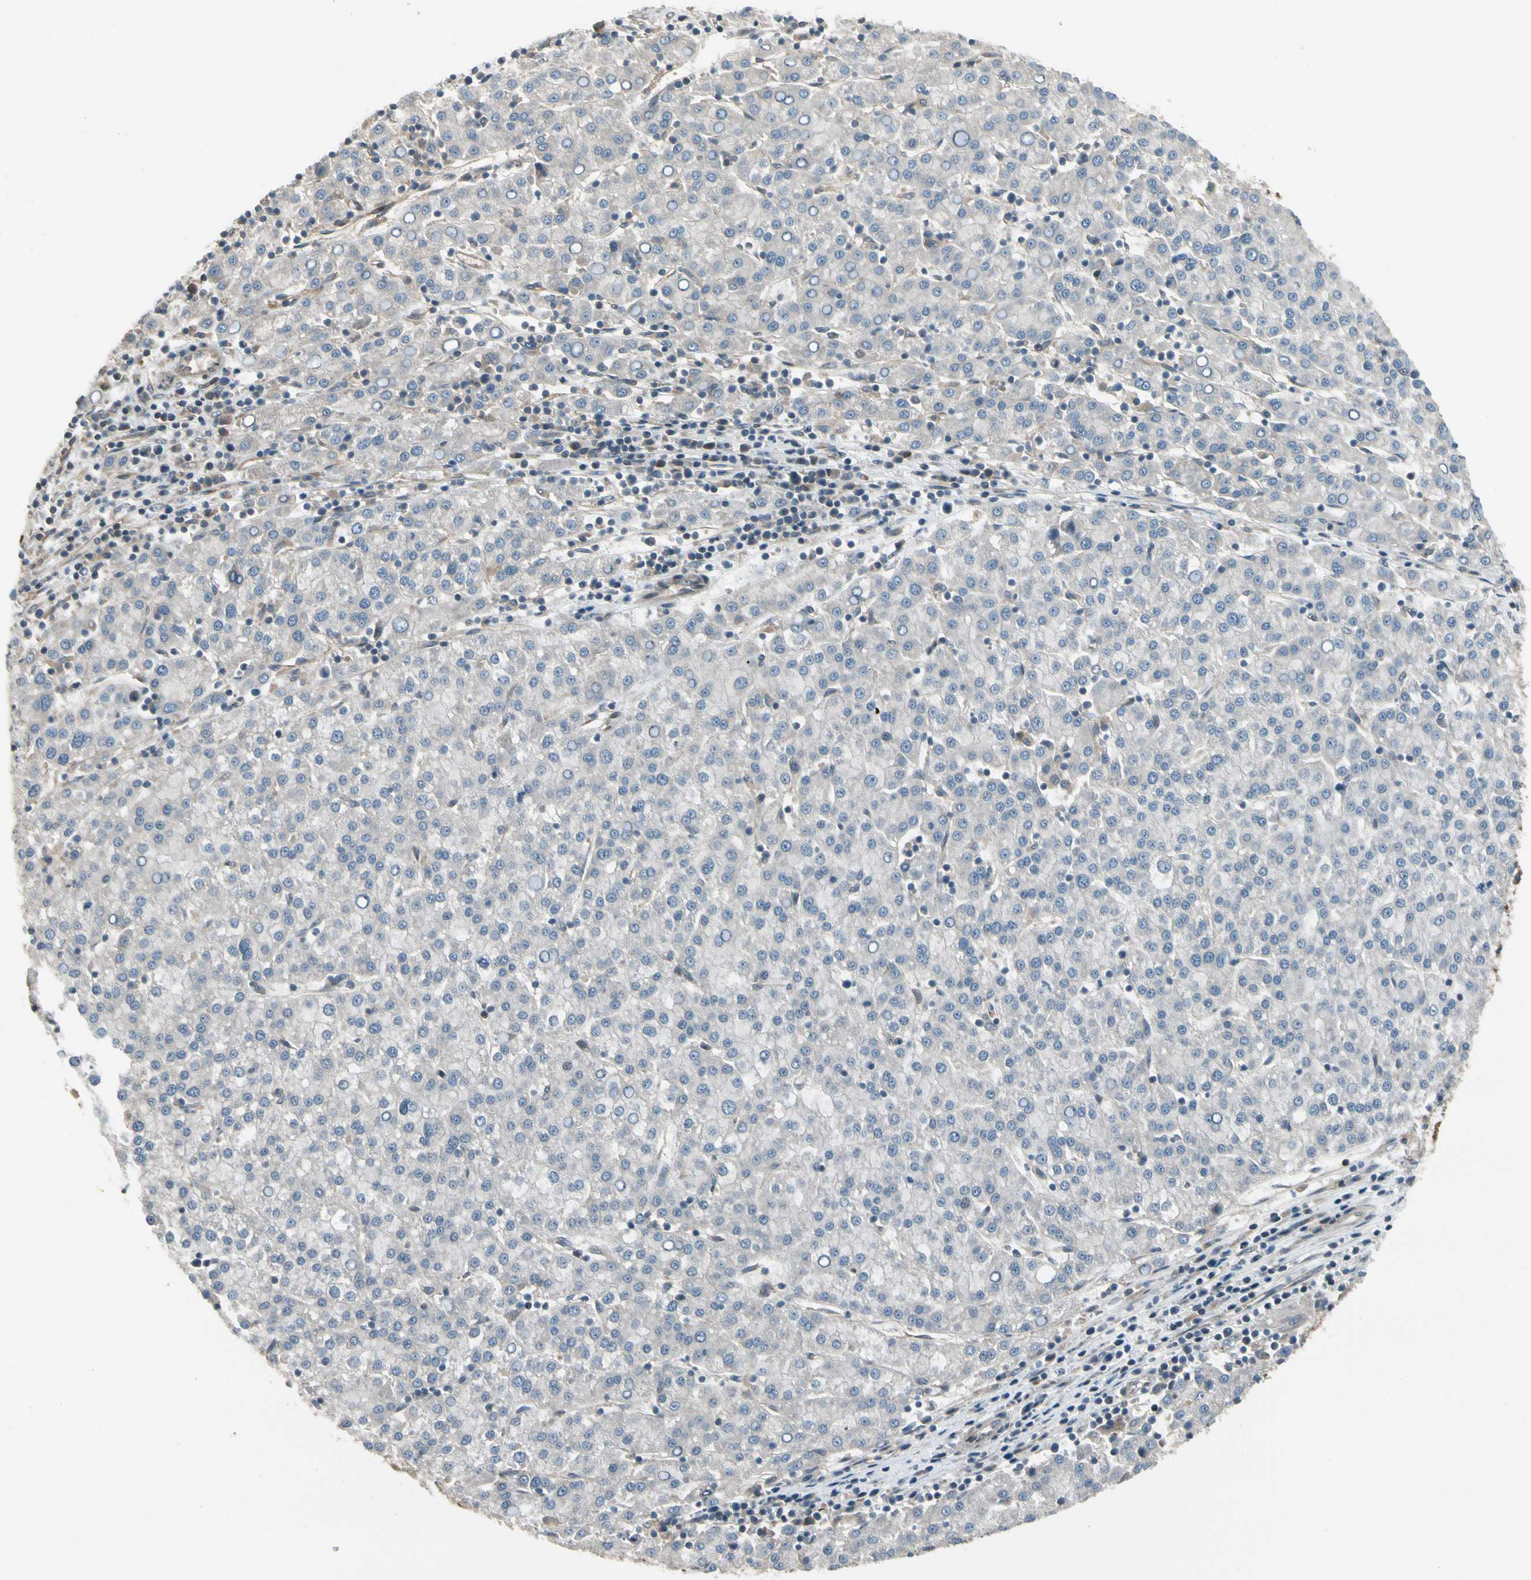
{"staining": {"intensity": "negative", "quantity": "none", "location": "none"}, "tissue": "liver cancer", "cell_type": "Tumor cells", "image_type": "cancer", "snomed": [{"axis": "morphology", "description": "Carcinoma, Hepatocellular, NOS"}, {"axis": "topography", "description": "Liver"}], "caption": "An IHC photomicrograph of liver cancer (hepatocellular carcinoma) is shown. There is no staining in tumor cells of liver cancer (hepatocellular carcinoma).", "gene": "TRIO", "patient": {"sex": "female", "age": 58}}